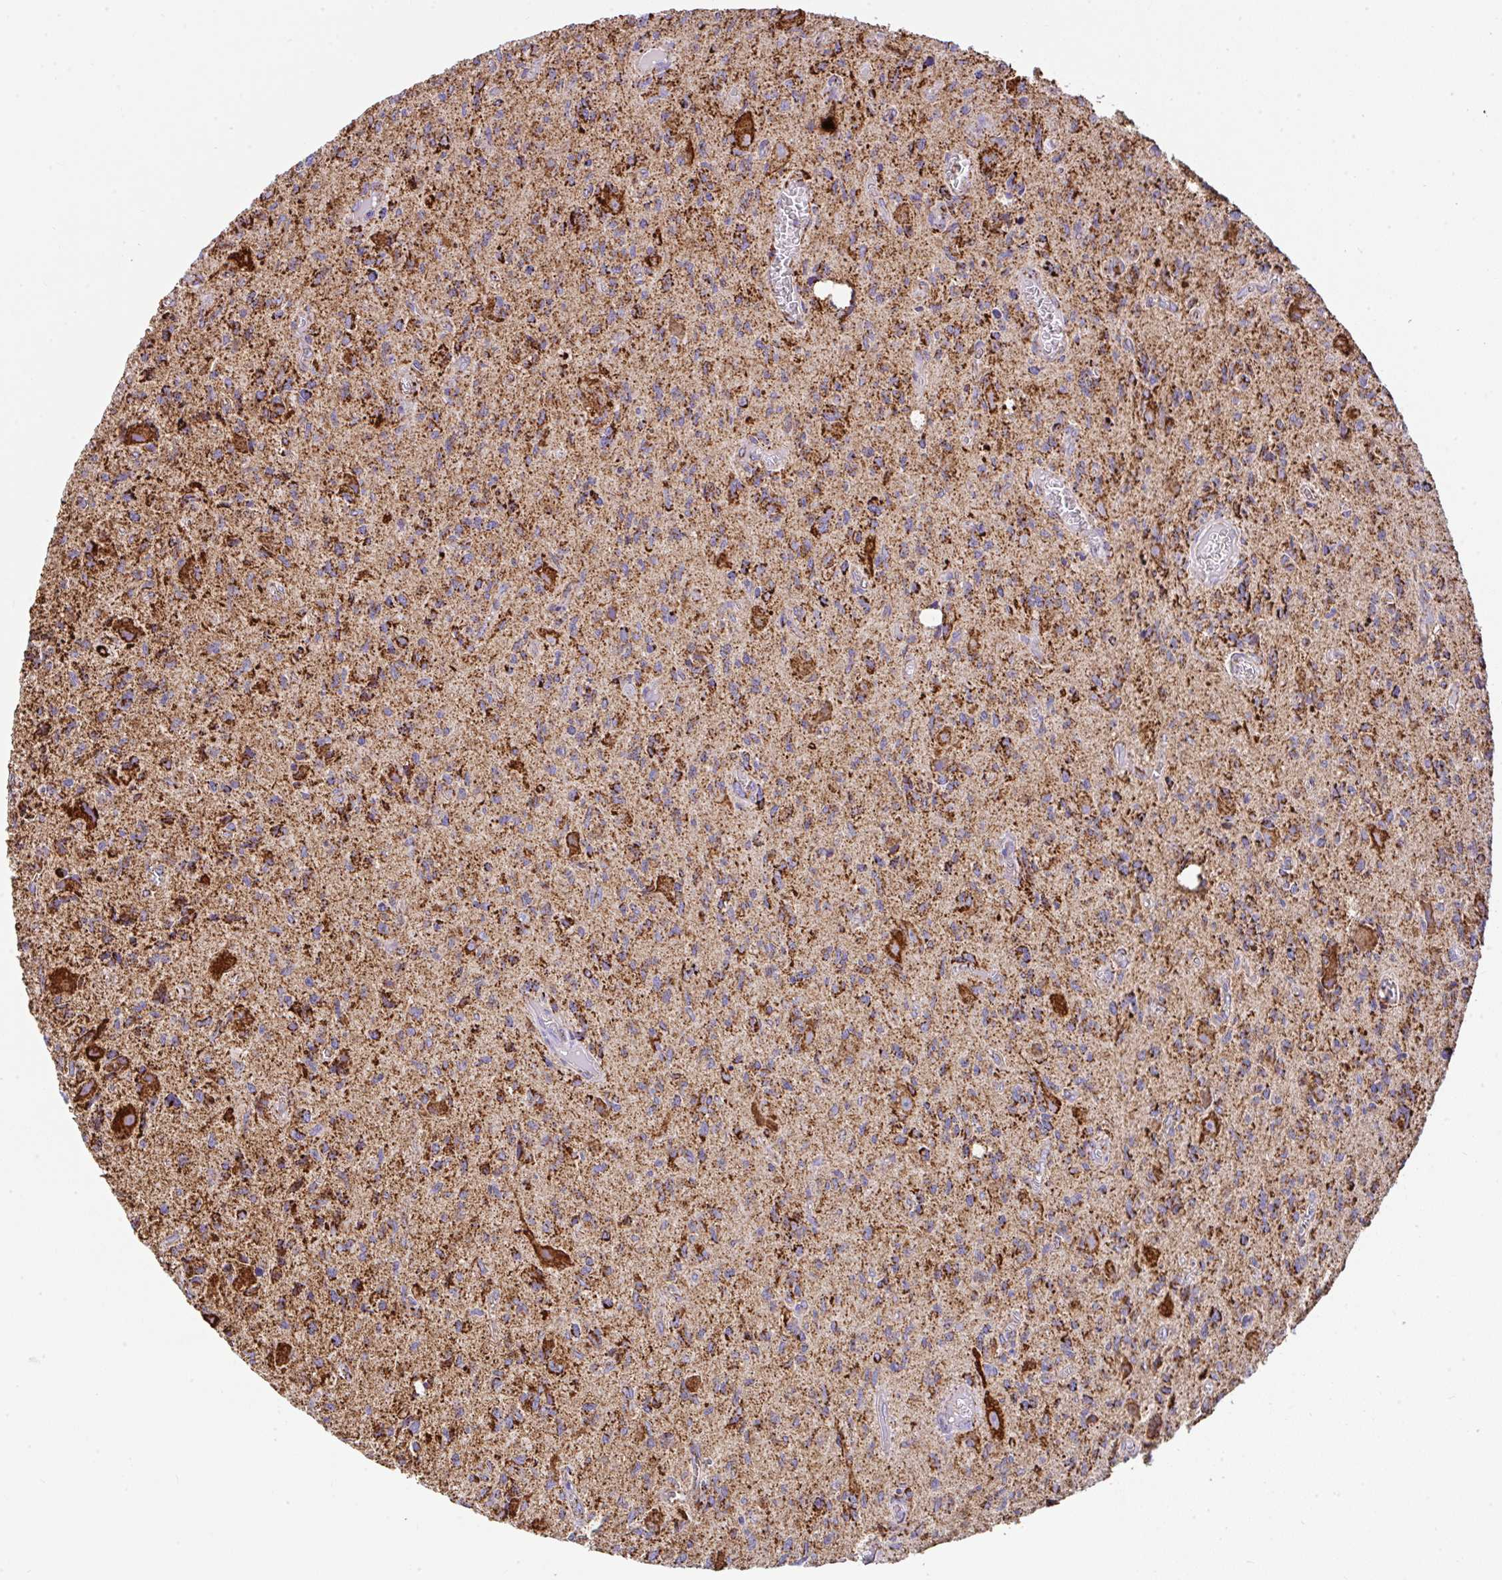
{"staining": {"intensity": "strong", "quantity": "25%-75%", "location": "cytoplasmic/membranous"}, "tissue": "glioma", "cell_type": "Tumor cells", "image_type": "cancer", "snomed": [{"axis": "morphology", "description": "Glioma, malignant, High grade"}, {"axis": "topography", "description": "Brain"}], "caption": "This micrograph displays malignant glioma (high-grade) stained with immunohistochemistry to label a protein in brown. The cytoplasmic/membranous of tumor cells show strong positivity for the protein. Nuclei are counter-stained blue.", "gene": "ANKRD33B", "patient": {"sex": "male", "age": 76}}